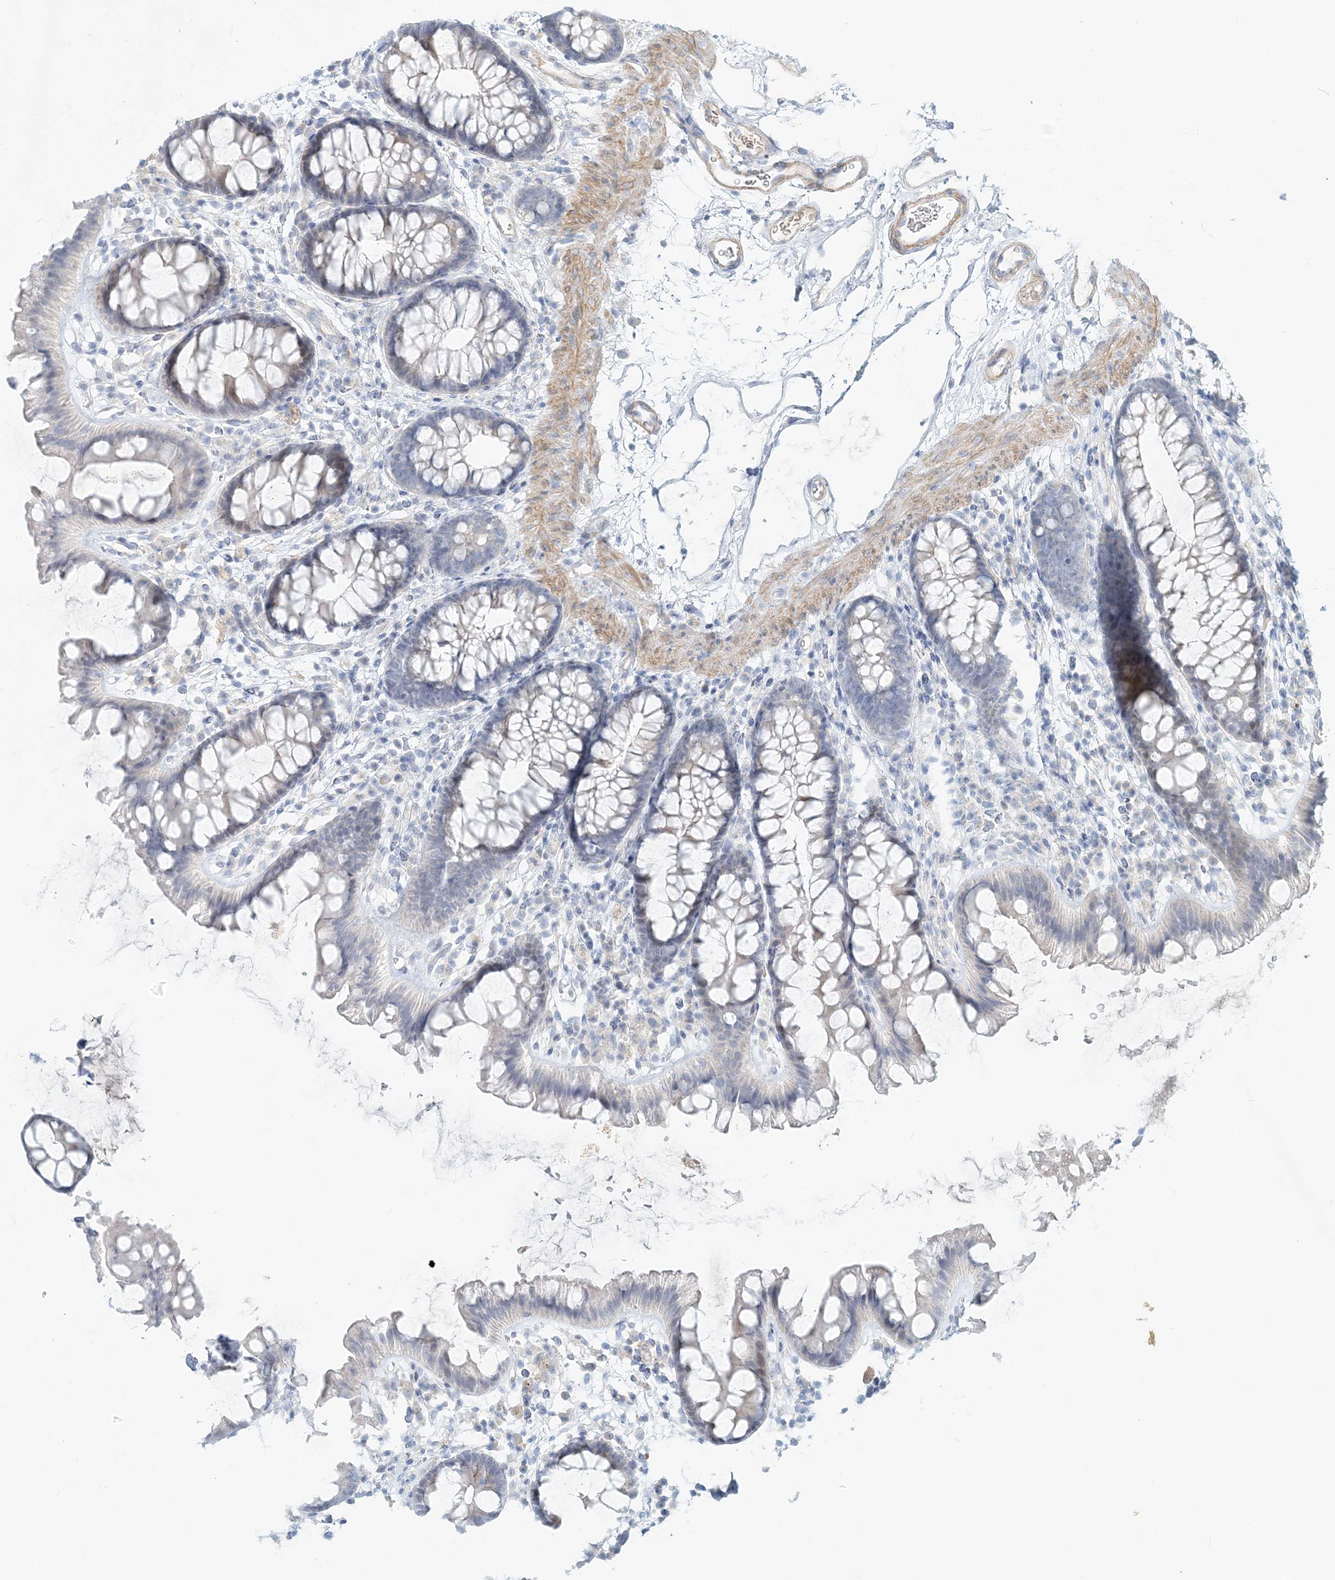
{"staining": {"intensity": "moderate", "quantity": ">75%", "location": "cytoplasmic/membranous"}, "tissue": "colon", "cell_type": "Endothelial cells", "image_type": "normal", "snomed": [{"axis": "morphology", "description": "Normal tissue, NOS"}, {"axis": "topography", "description": "Colon"}], "caption": "Benign colon exhibits moderate cytoplasmic/membranous positivity in approximately >75% of endothelial cells.", "gene": "DNAH5", "patient": {"sex": "female", "age": 62}}